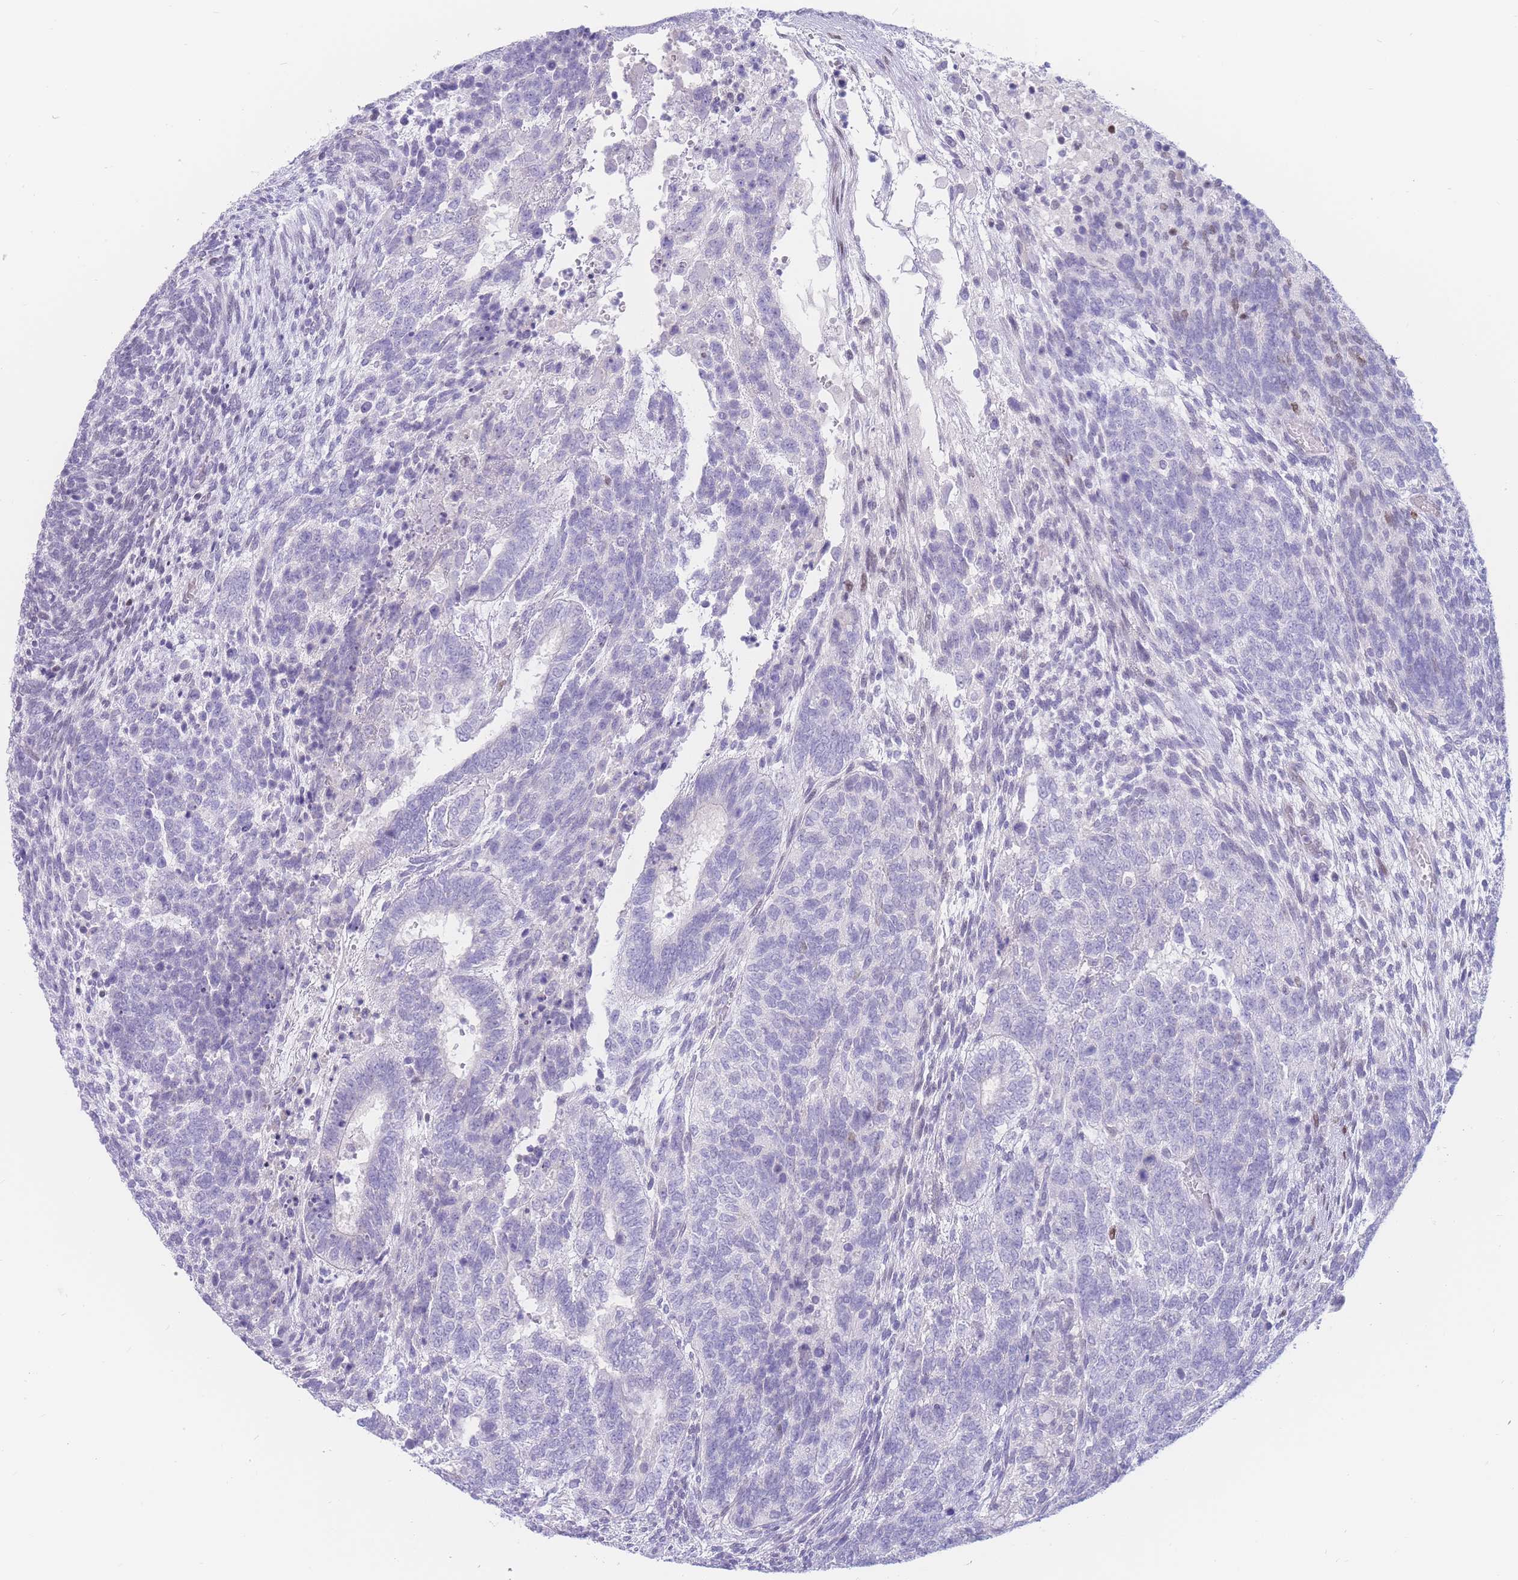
{"staining": {"intensity": "negative", "quantity": "none", "location": "none"}, "tissue": "testis cancer", "cell_type": "Tumor cells", "image_type": "cancer", "snomed": [{"axis": "morphology", "description": "Carcinoma, Embryonal, NOS"}, {"axis": "topography", "description": "Testis"}], "caption": "This is a histopathology image of IHC staining of testis embryonal carcinoma, which shows no positivity in tumor cells. (DAB immunohistochemistry, high magnification).", "gene": "PSMB5", "patient": {"sex": "male", "age": 23}}